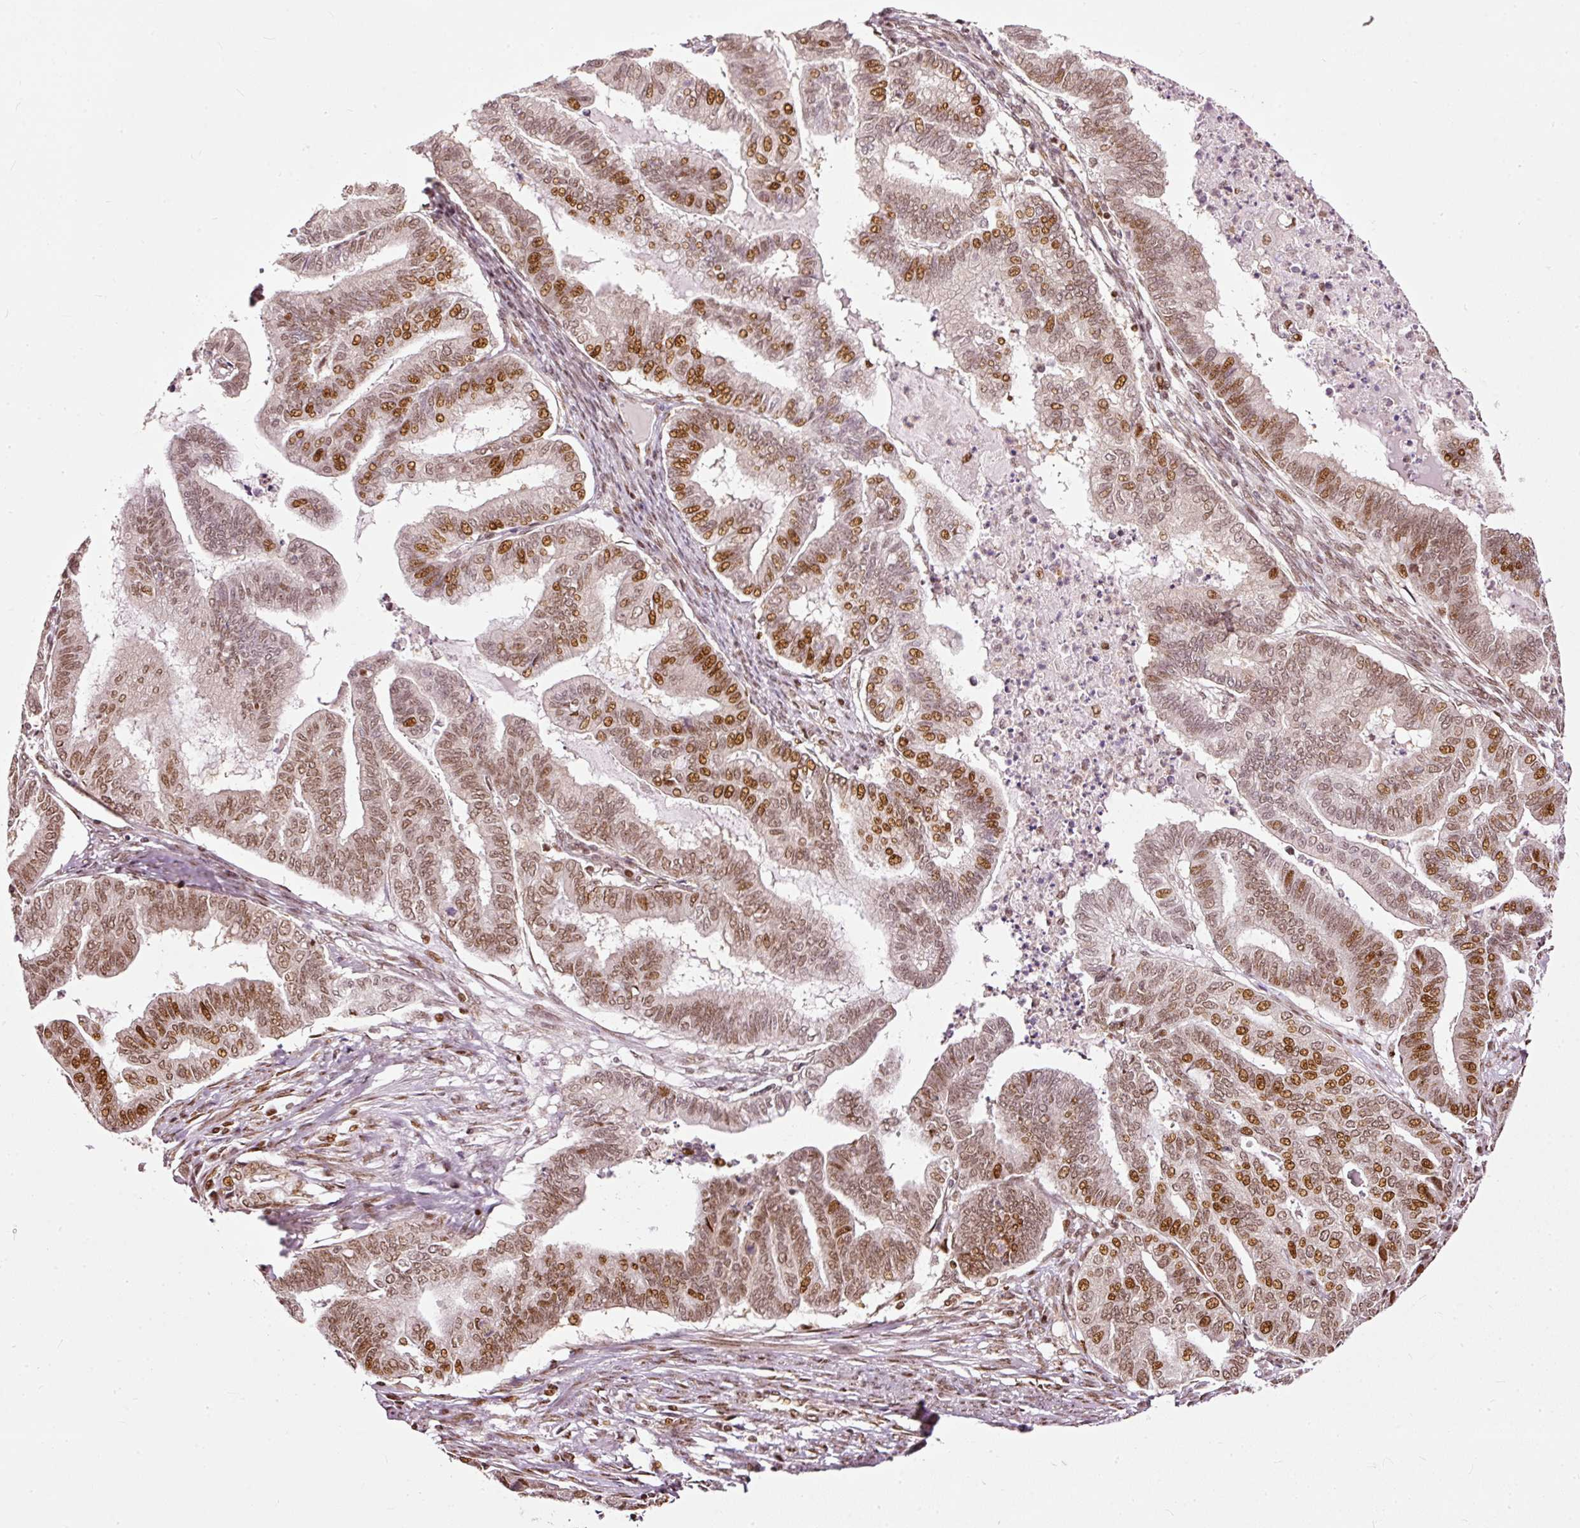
{"staining": {"intensity": "moderate", "quantity": ">75%", "location": "nuclear"}, "tissue": "endometrial cancer", "cell_type": "Tumor cells", "image_type": "cancer", "snomed": [{"axis": "morphology", "description": "Adenocarcinoma, NOS"}, {"axis": "topography", "description": "Endometrium"}], "caption": "Endometrial adenocarcinoma stained with IHC reveals moderate nuclear positivity in approximately >75% of tumor cells.", "gene": "ZNF778", "patient": {"sex": "female", "age": 79}}